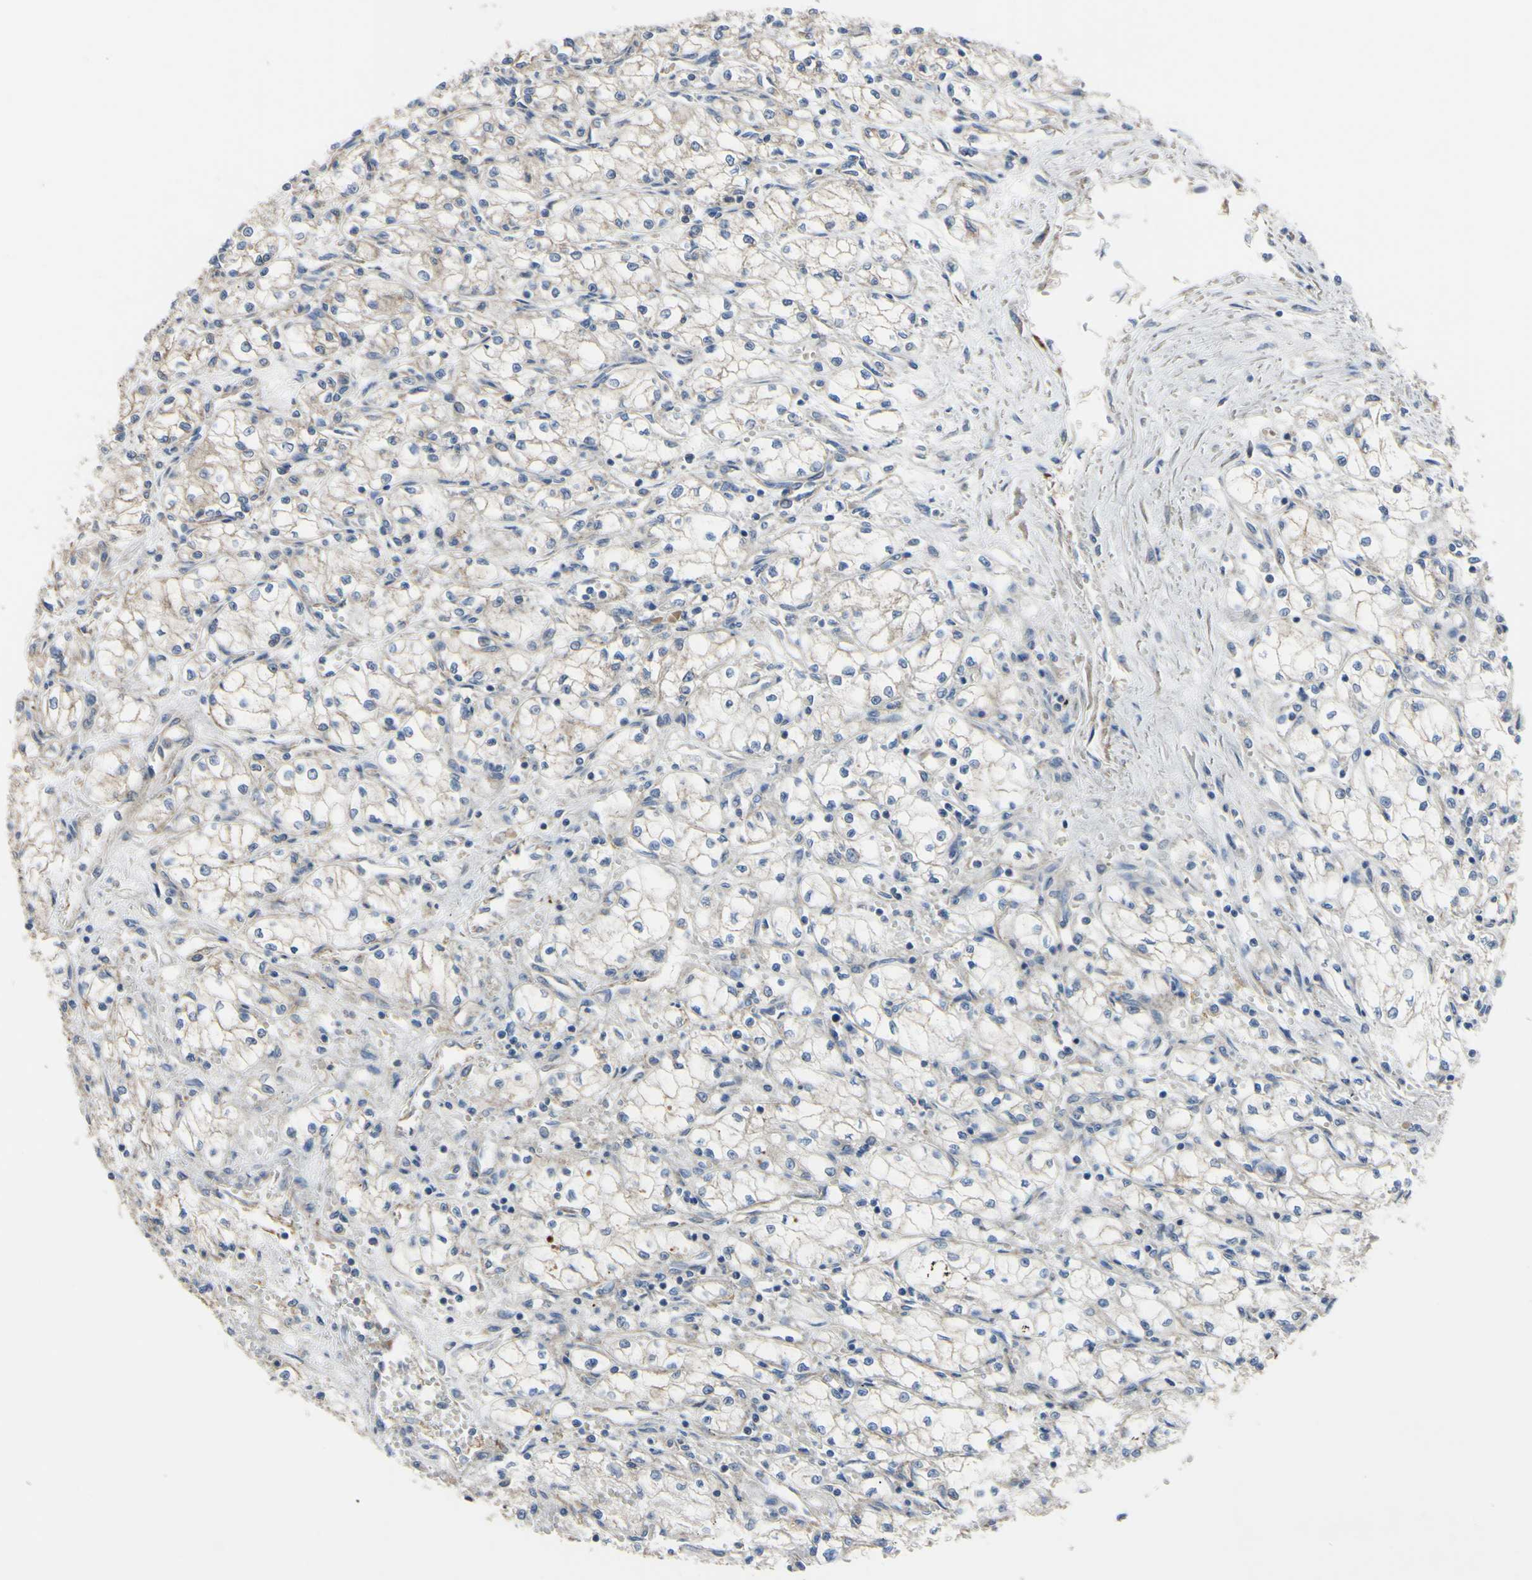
{"staining": {"intensity": "weak", "quantity": "<25%", "location": "cytoplasmic/membranous"}, "tissue": "renal cancer", "cell_type": "Tumor cells", "image_type": "cancer", "snomed": [{"axis": "morphology", "description": "Normal tissue, NOS"}, {"axis": "morphology", "description": "Adenocarcinoma, NOS"}, {"axis": "topography", "description": "Kidney"}], "caption": "Tumor cells are negative for brown protein staining in renal cancer (adenocarcinoma).", "gene": "BECN1", "patient": {"sex": "male", "age": 59}}